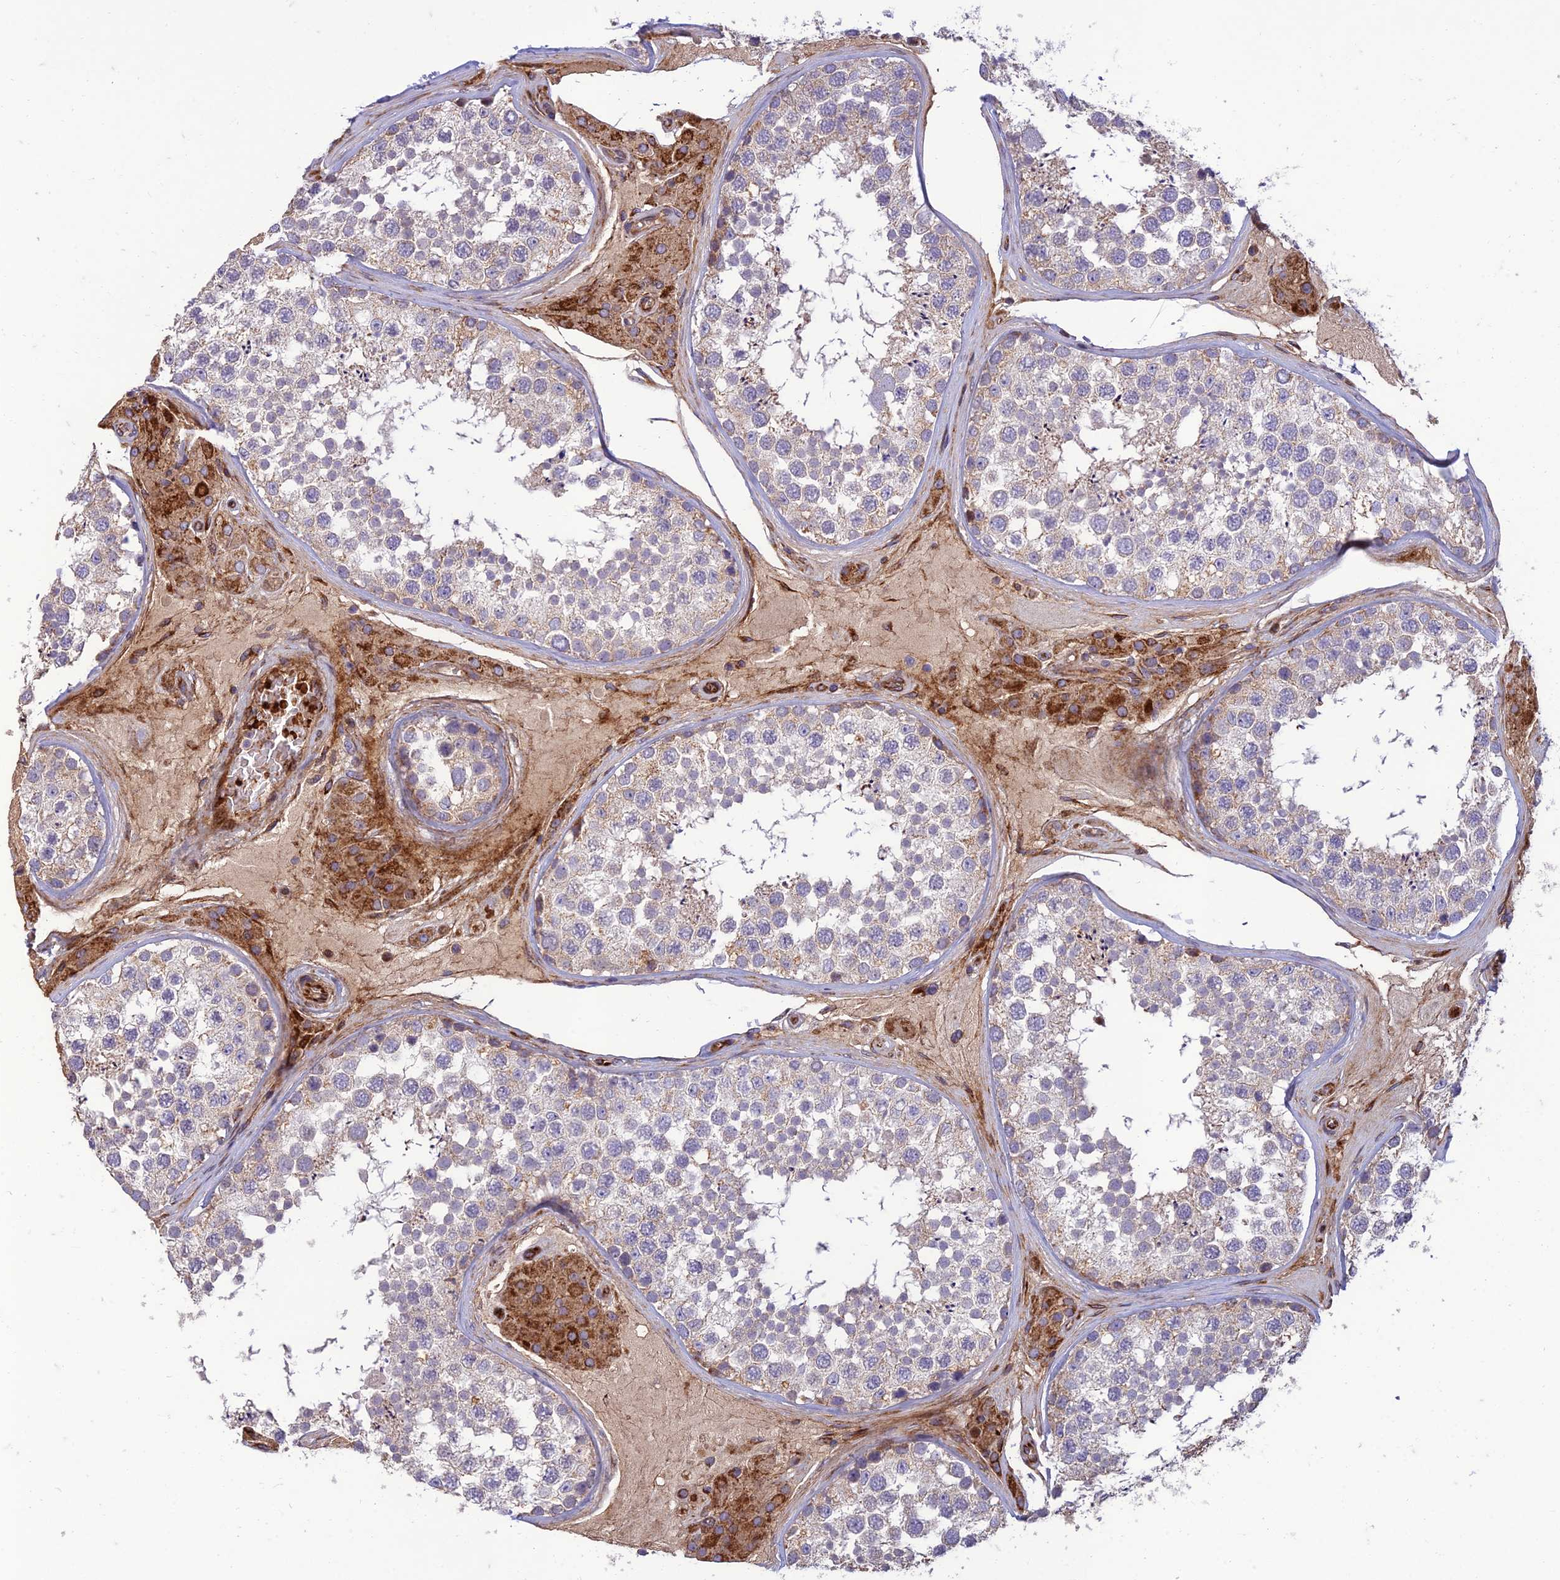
{"staining": {"intensity": "weak", "quantity": "<25%", "location": "cytoplasmic/membranous"}, "tissue": "testis", "cell_type": "Cells in seminiferous ducts", "image_type": "normal", "snomed": [{"axis": "morphology", "description": "Normal tissue, NOS"}, {"axis": "topography", "description": "Testis"}], "caption": "The immunohistochemistry micrograph has no significant expression in cells in seminiferous ducts of testis.", "gene": "SEL1L3", "patient": {"sex": "male", "age": 46}}